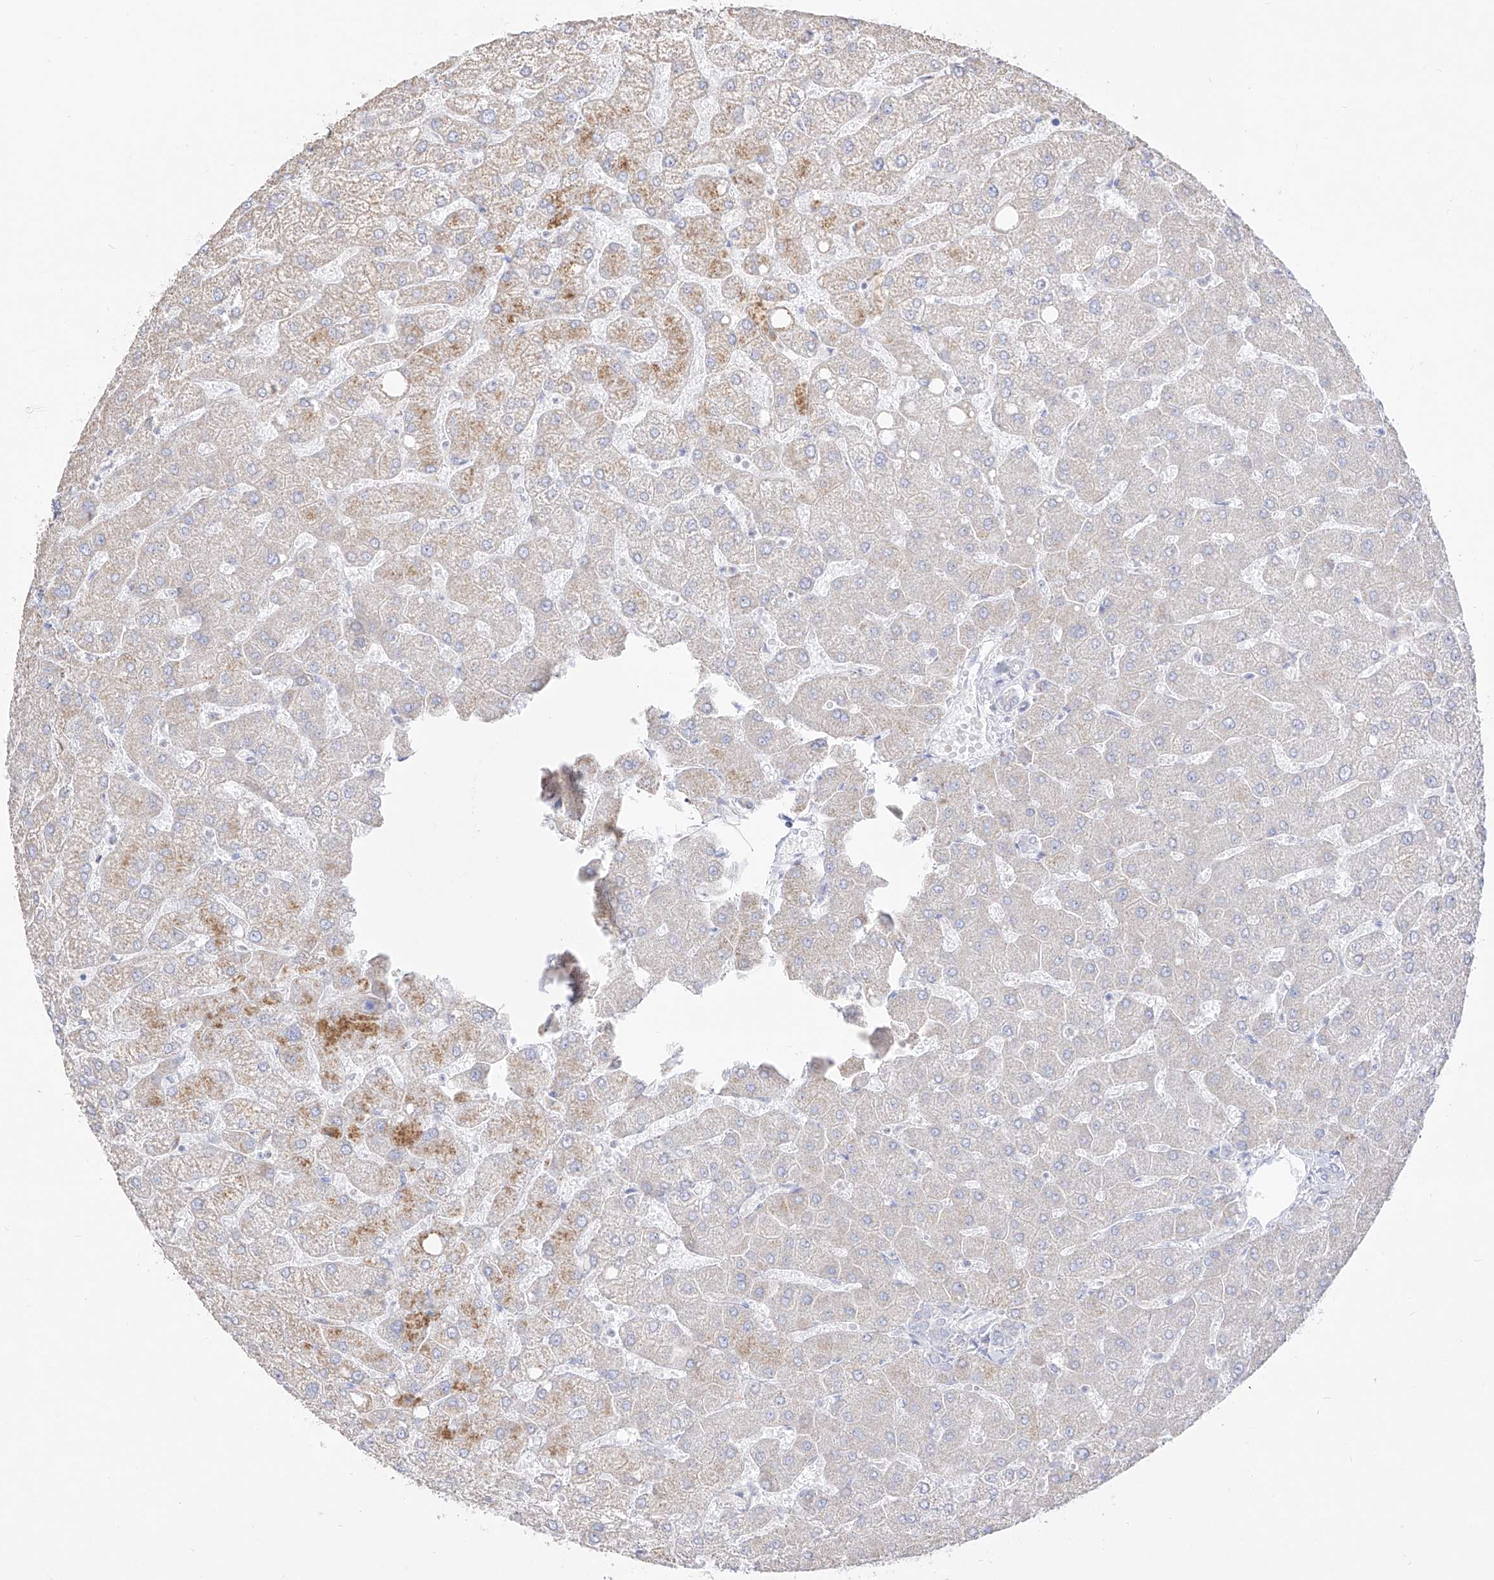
{"staining": {"intensity": "negative", "quantity": "none", "location": "none"}, "tissue": "liver", "cell_type": "Cholangiocytes", "image_type": "normal", "snomed": [{"axis": "morphology", "description": "Normal tissue, NOS"}, {"axis": "topography", "description": "Liver"}], "caption": "Photomicrograph shows no significant protein positivity in cholangiocytes of unremarkable liver.", "gene": "RCHY1", "patient": {"sex": "female", "age": 54}}